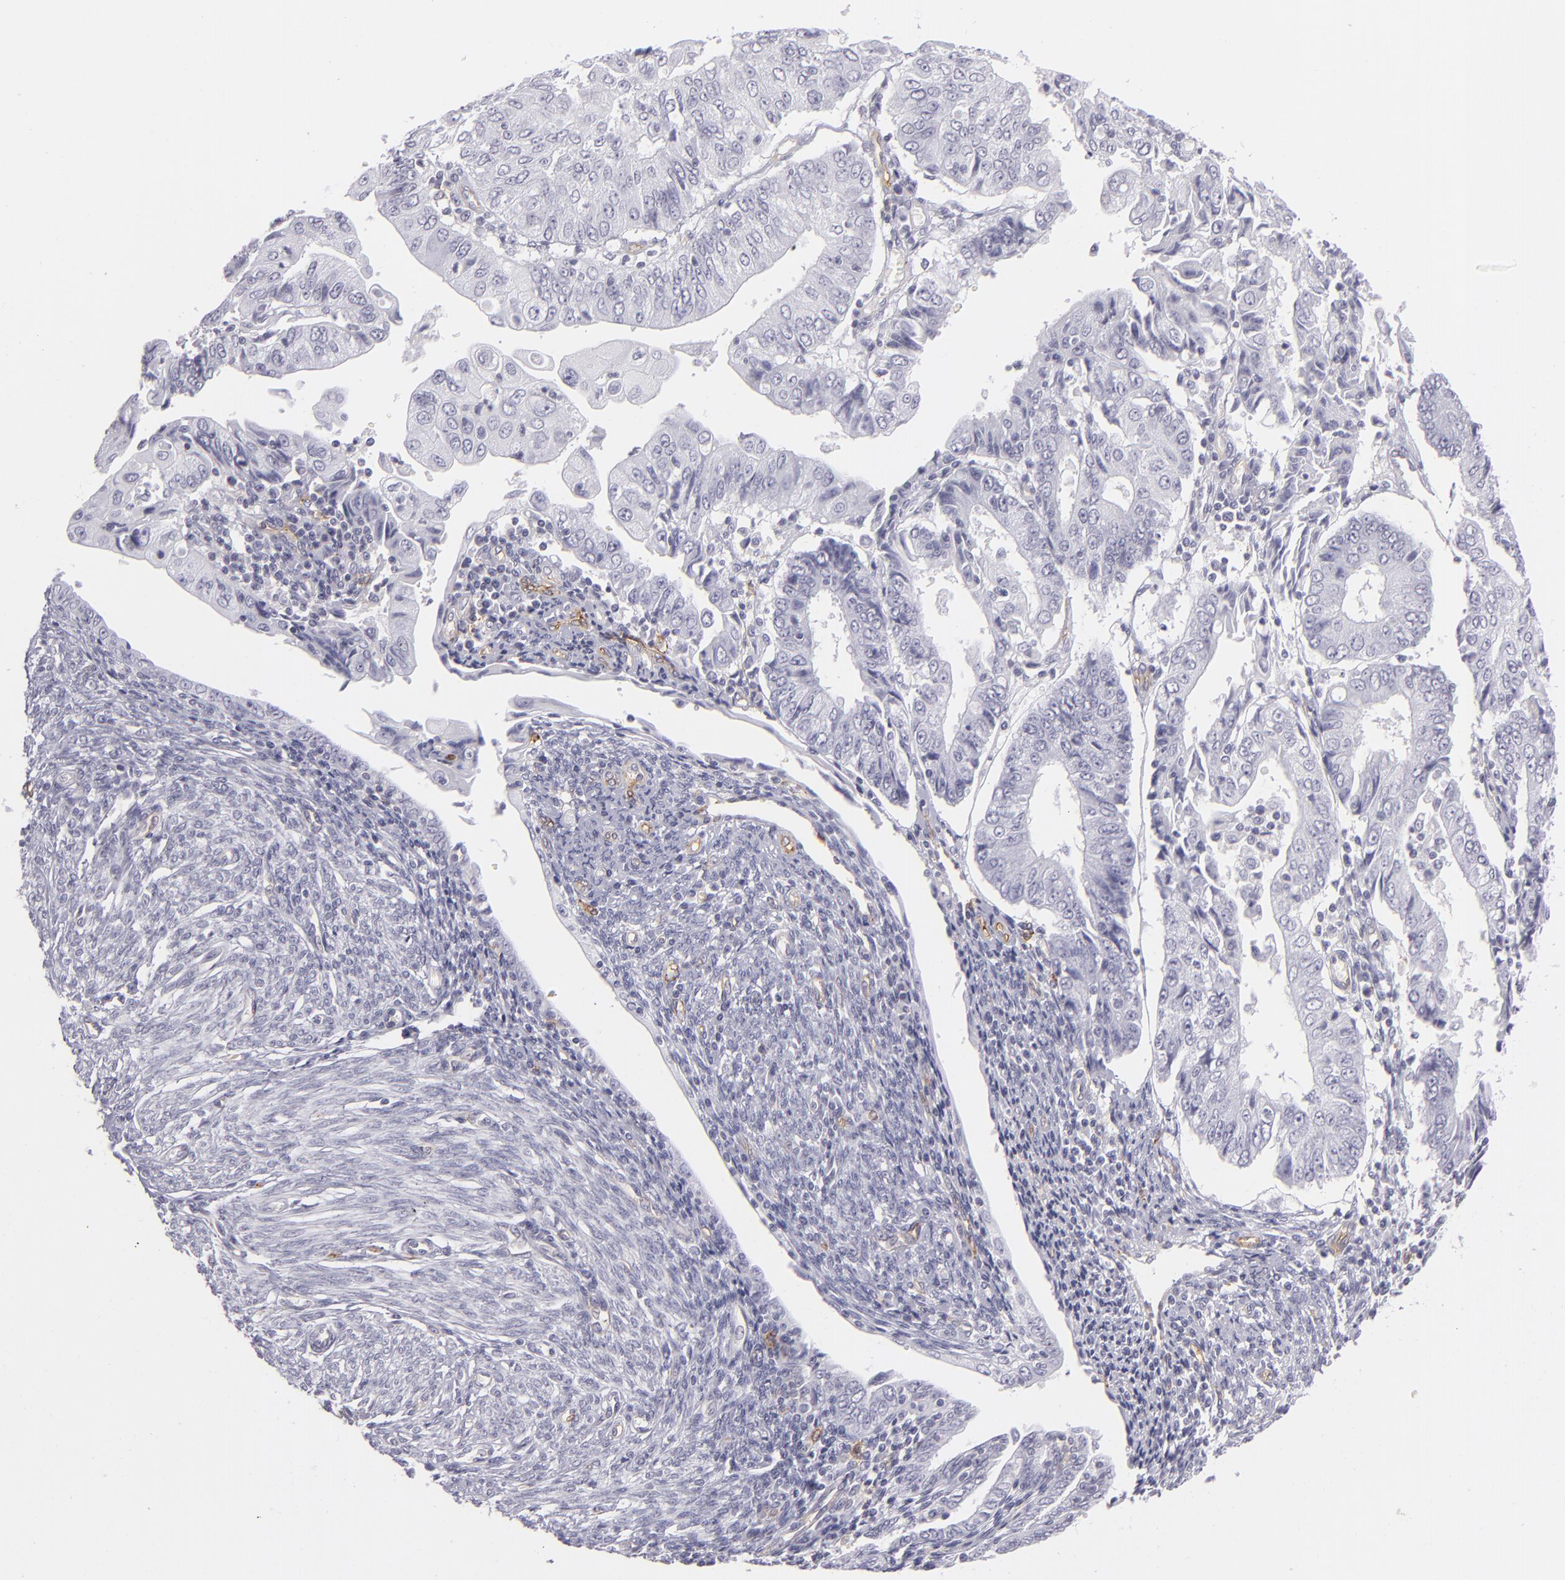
{"staining": {"intensity": "negative", "quantity": "none", "location": "none"}, "tissue": "endometrial cancer", "cell_type": "Tumor cells", "image_type": "cancer", "snomed": [{"axis": "morphology", "description": "Adenocarcinoma, NOS"}, {"axis": "topography", "description": "Endometrium"}], "caption": "DAB immunohistochemical staining of endometrial cancer exhibits no significant staining in tumor cells. The staining was performed using DAB (3,3'-diaminobenzidine) to visualize the protein expression in brown, while the nuclei were stained in blue with hematoxylin (Magnification: 20x).", "gene": "THBD", "patient": {"sex": "female", "age": 75}}